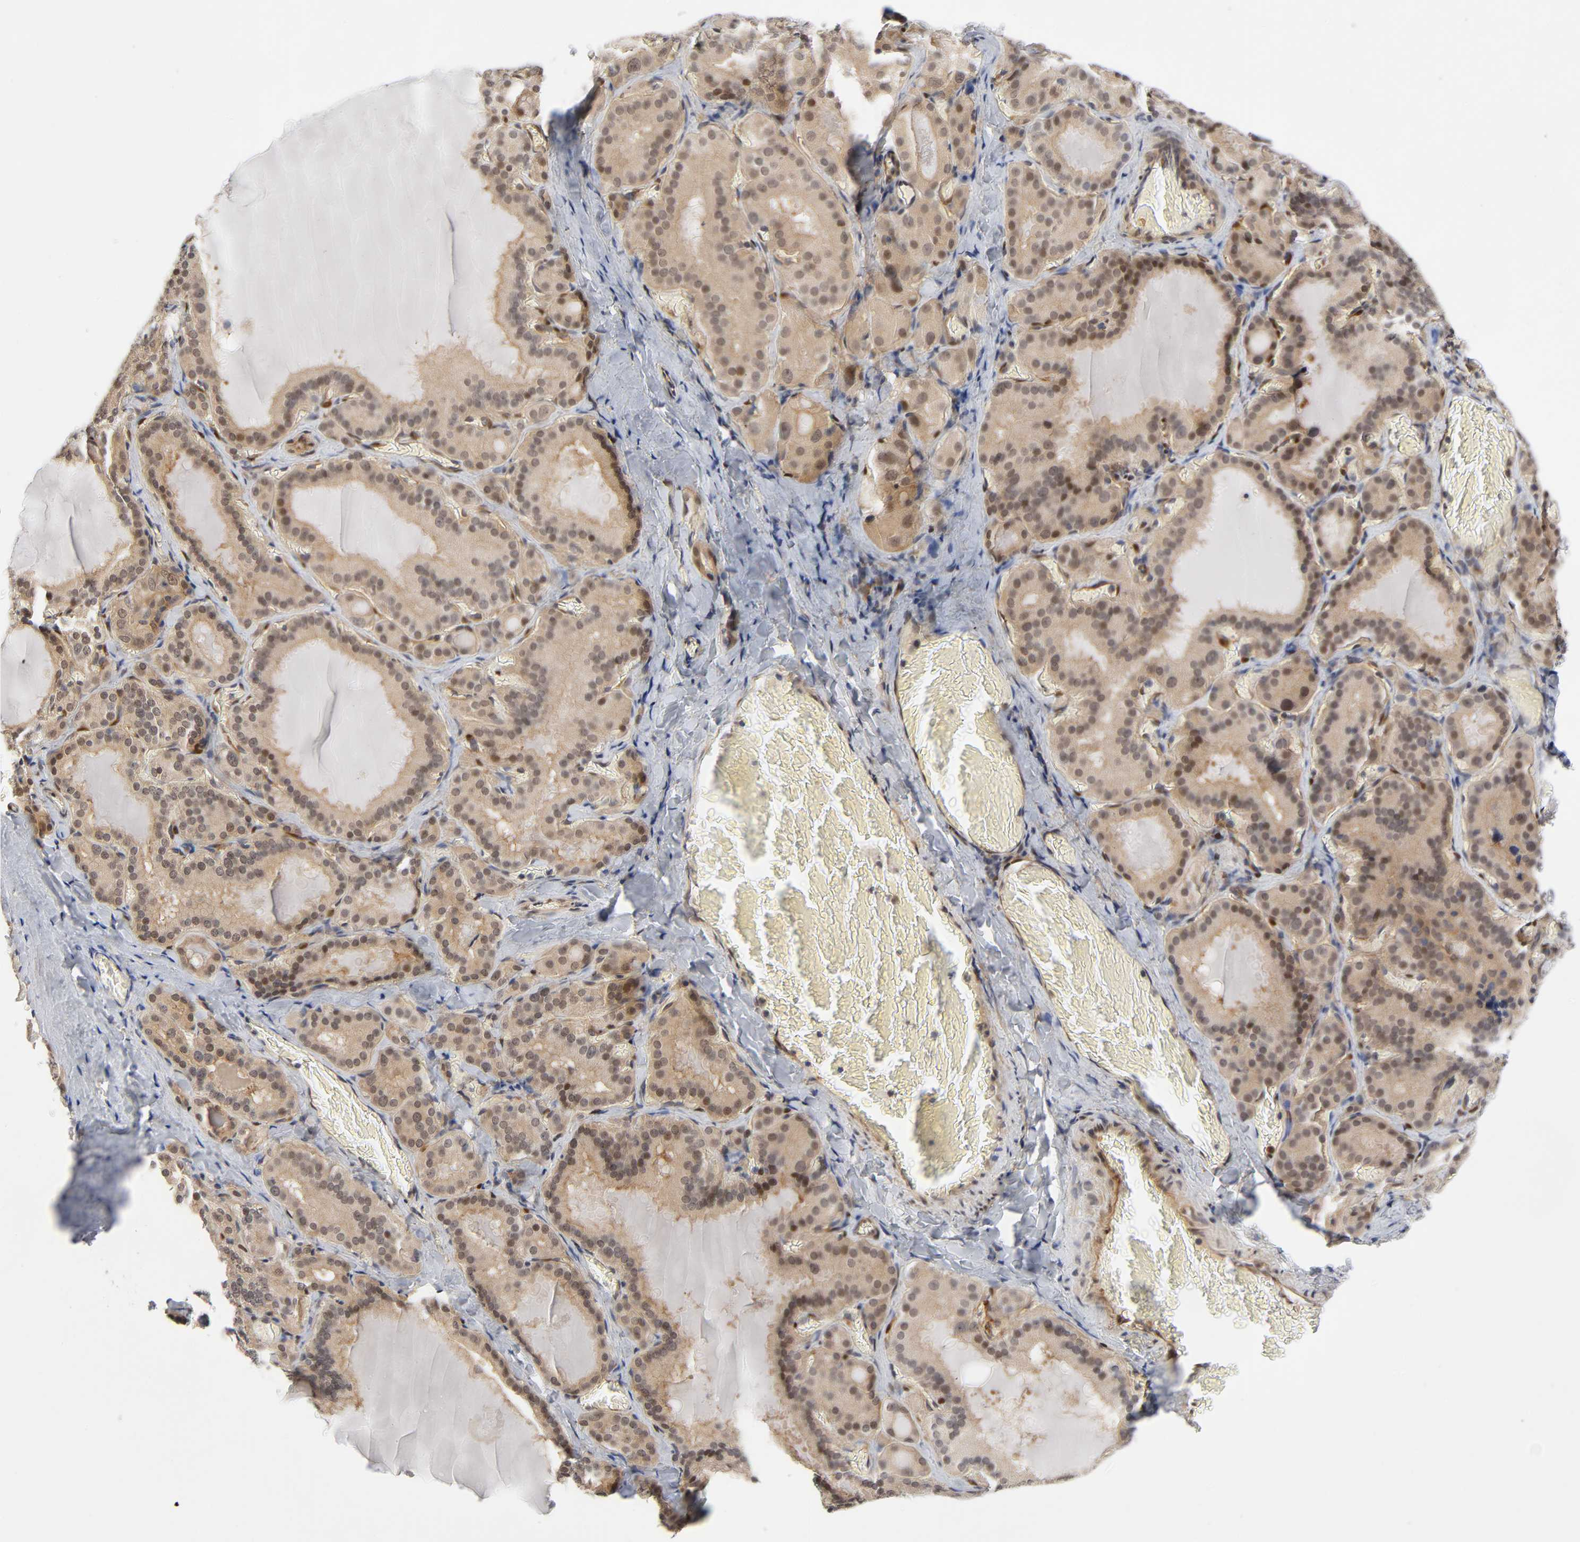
{"staining": {"intensity": "moderate", "quantity": ">75%", "location": "cytoplasmic/membranous,nuclear"}, "tissue": "thyroid gland", "cell_type": "Glandular cells", "image_type": "normal", "snomed": [{"axis": "morphology", "description": "Normal tissue, NOS"}, {"axis": "topography", "description": "Thyroid gland"}], "caption": "Thyroid gland was stained to show a protein in brown. There is medium levels of moderate cytoplasmic/membranous,nuclear positivity in approximately >75% of glandular cells. (DAB (3,3'-diaminobenzidine) IHC with brightfield microscopy, high magnification).", "gene": "PTEN", "patient": {"sex": "female", "age": 33}}